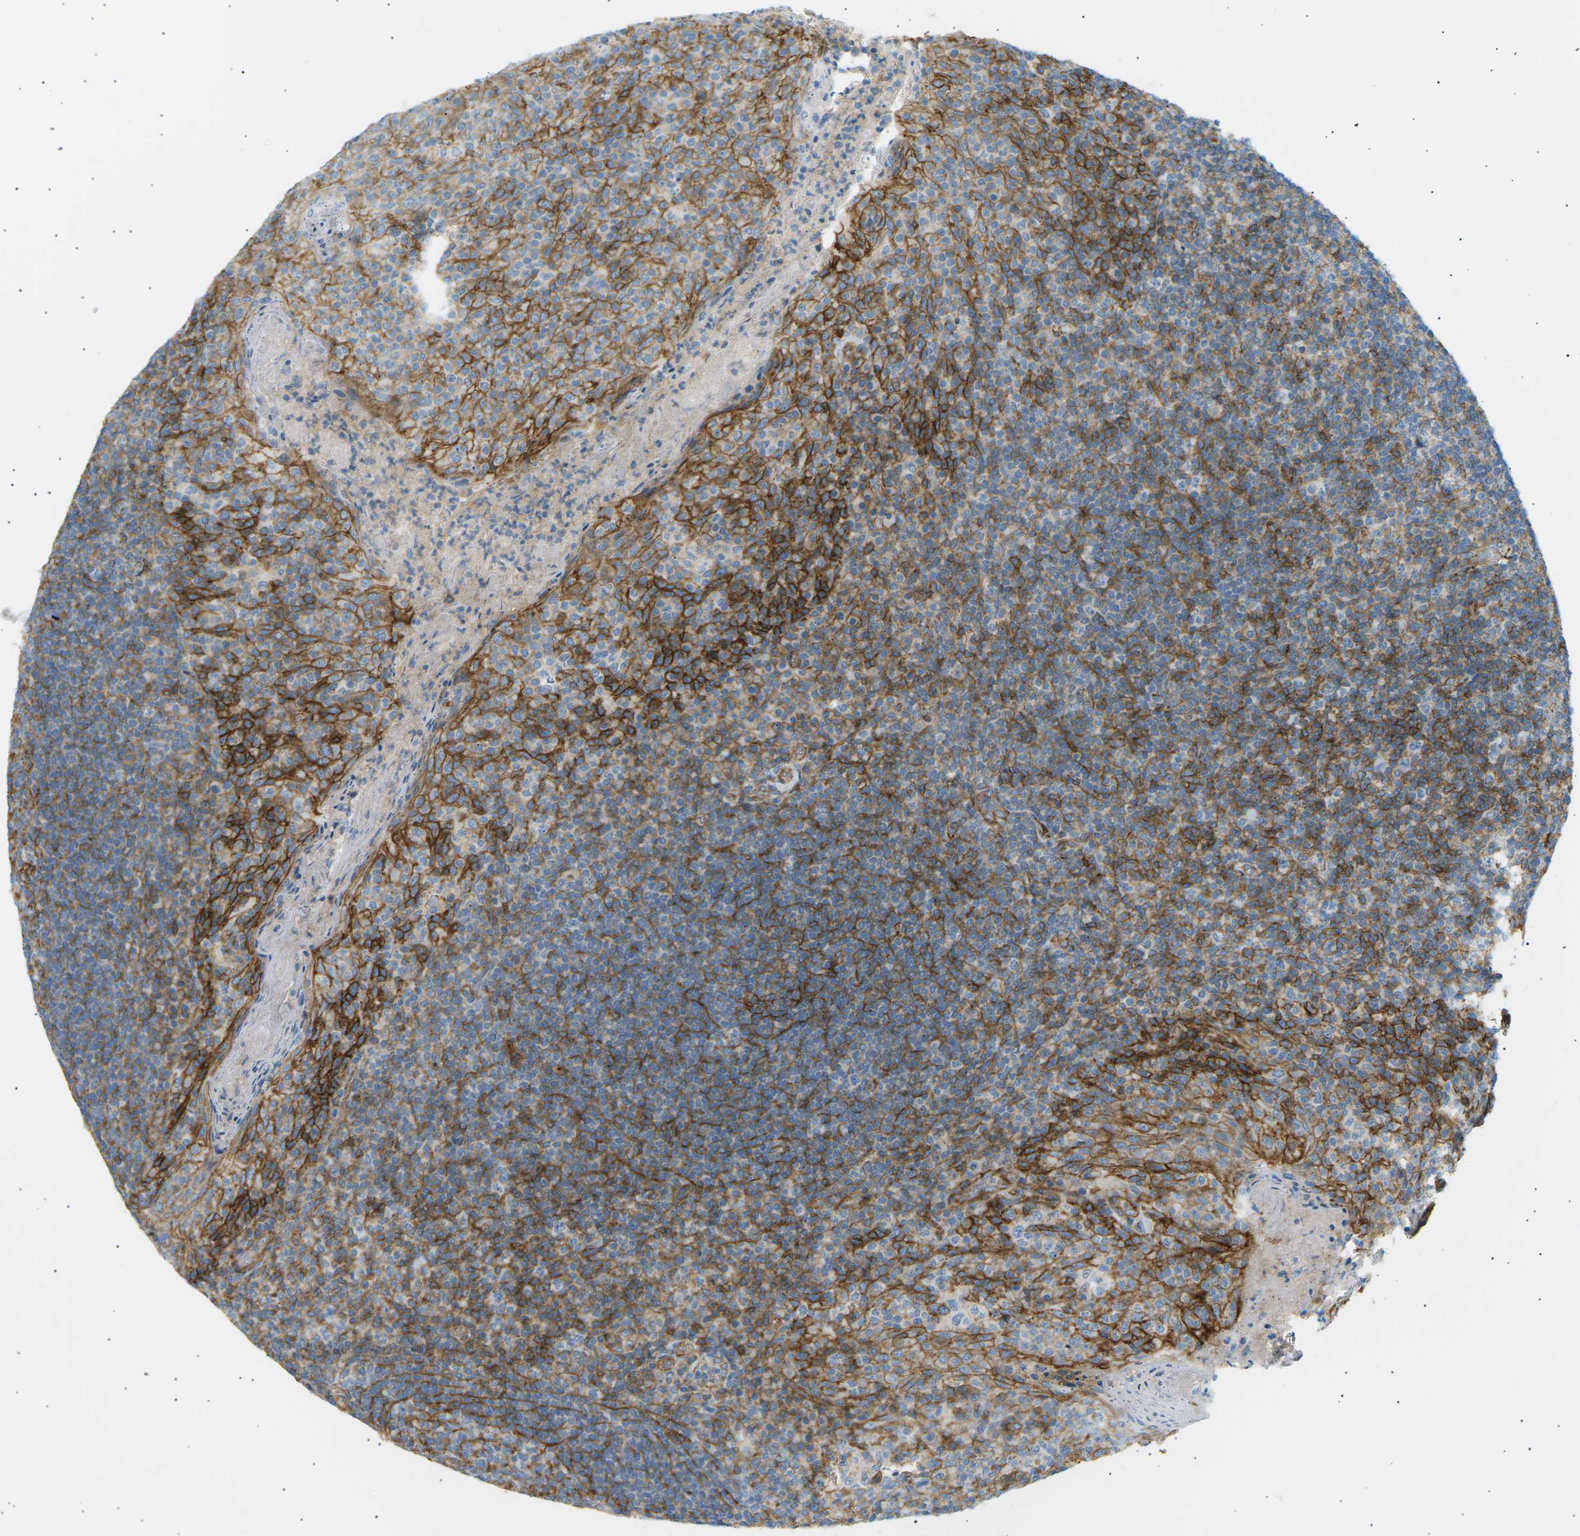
{"staining": {"intensity": "moderate", "quantity": "<25%", "location": "cytoplasmic/membranous"}, "tissue": "tonsil", "cell_type": "Germinal center cells", "image_type": "normal", "snomed": [{"axis": "morphology", "description": "Normal tissue, NOS"}, {"axis": "topography", "description": "Tonsil"}], "caption": "Moderate cytoplasmic/membranous positivity is present in approximately <25% of germinal center cells in benign tonsil. (brown staining indicates protein expression, while blue staining denotes nuclei).", "gene": "ATP2B4", "patient": {"sex": "male", "age": 17}}